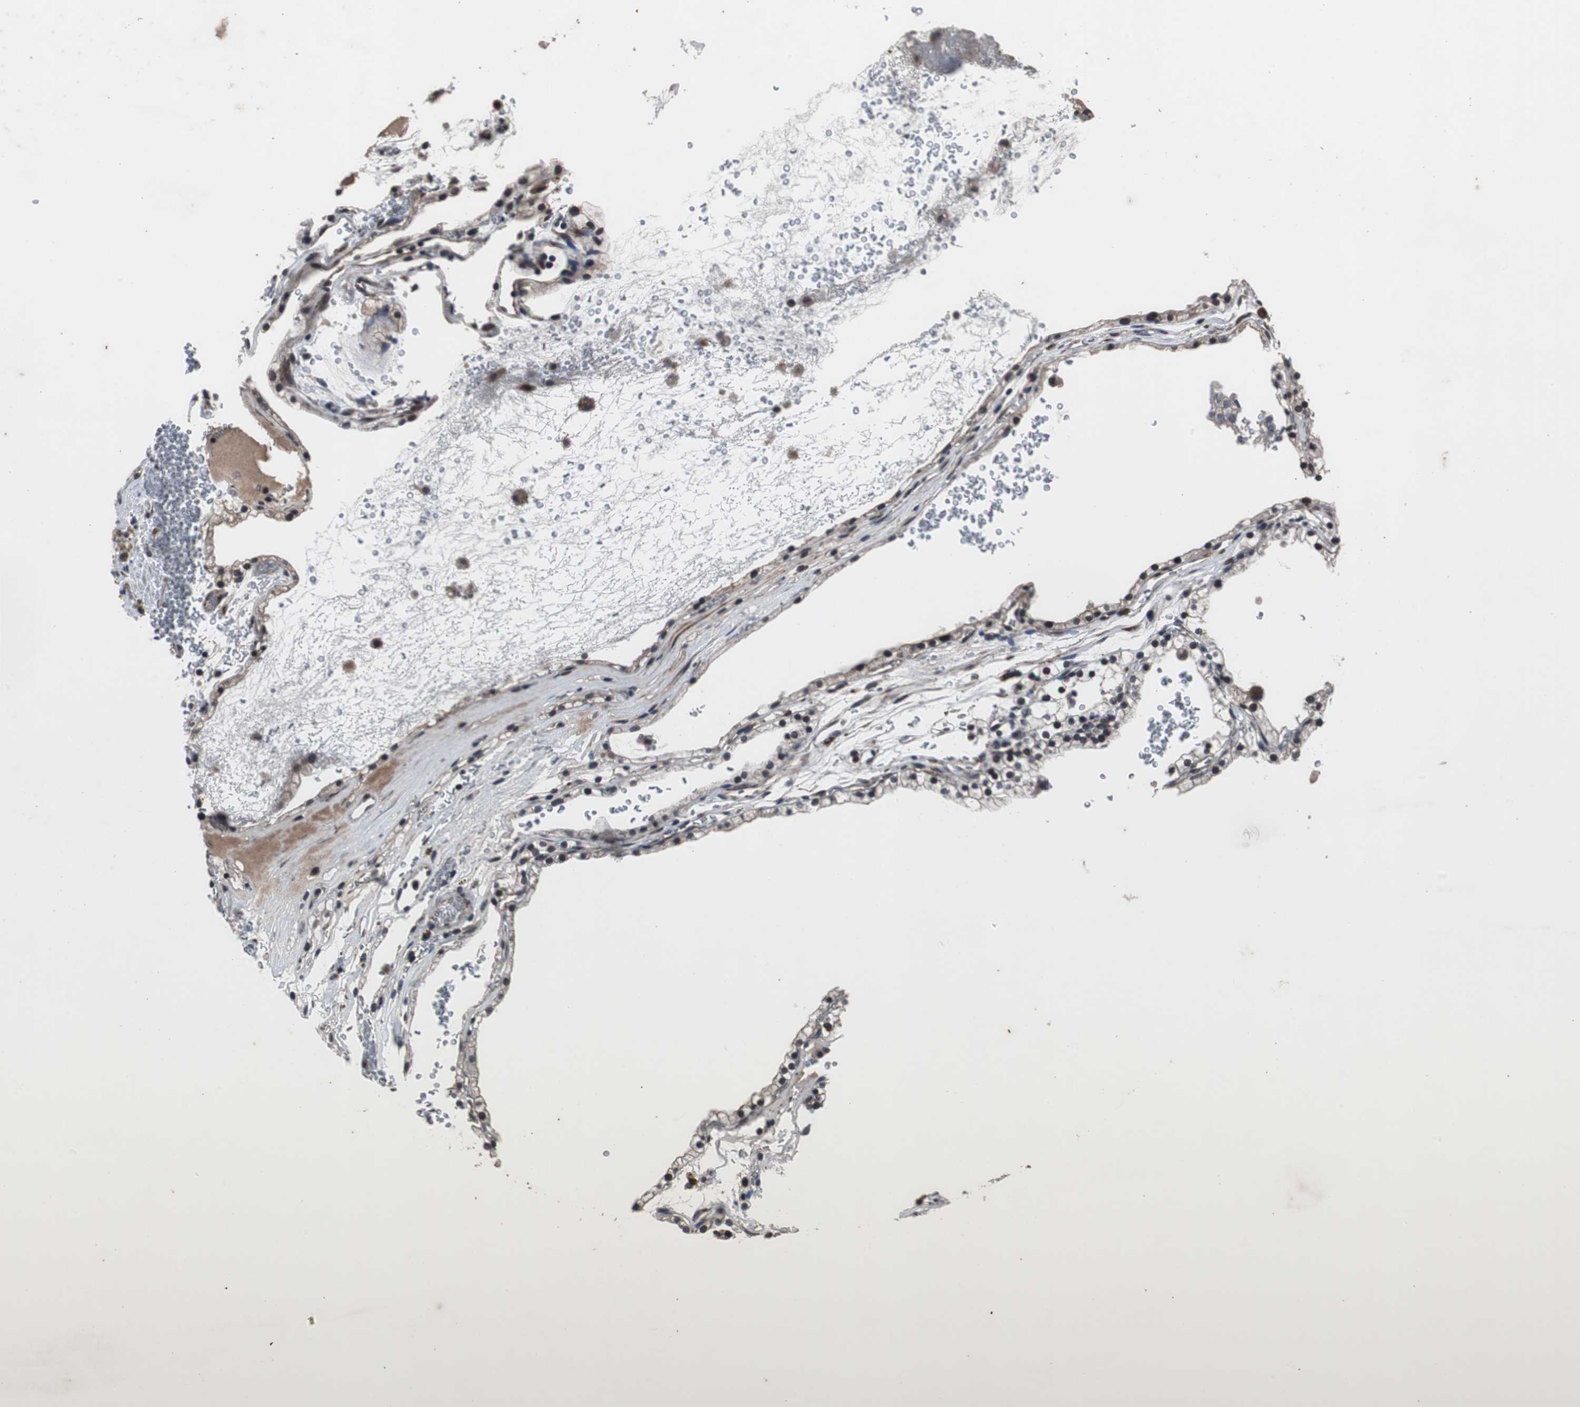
{"staining": {"intensity": "moderate", "quantity": "25%-75%", "location": "nuclear"}, "tissue": "renal cancer", "cell_type": "Tumor cells", "image_type": "cancer", "snomed": [{"axis": "morphology", "description": "Adenocarcinoma, NOS"}, {"axis": "topography", "description": "Kidney"}], "caption": "Tumor cells show medium levels of moderate nuclear staining in approximately 25%-75% of cells in human adenocarcinoma (renal).", "gene": "CRADD", "patient": {"sex": "female", "age": 41}}